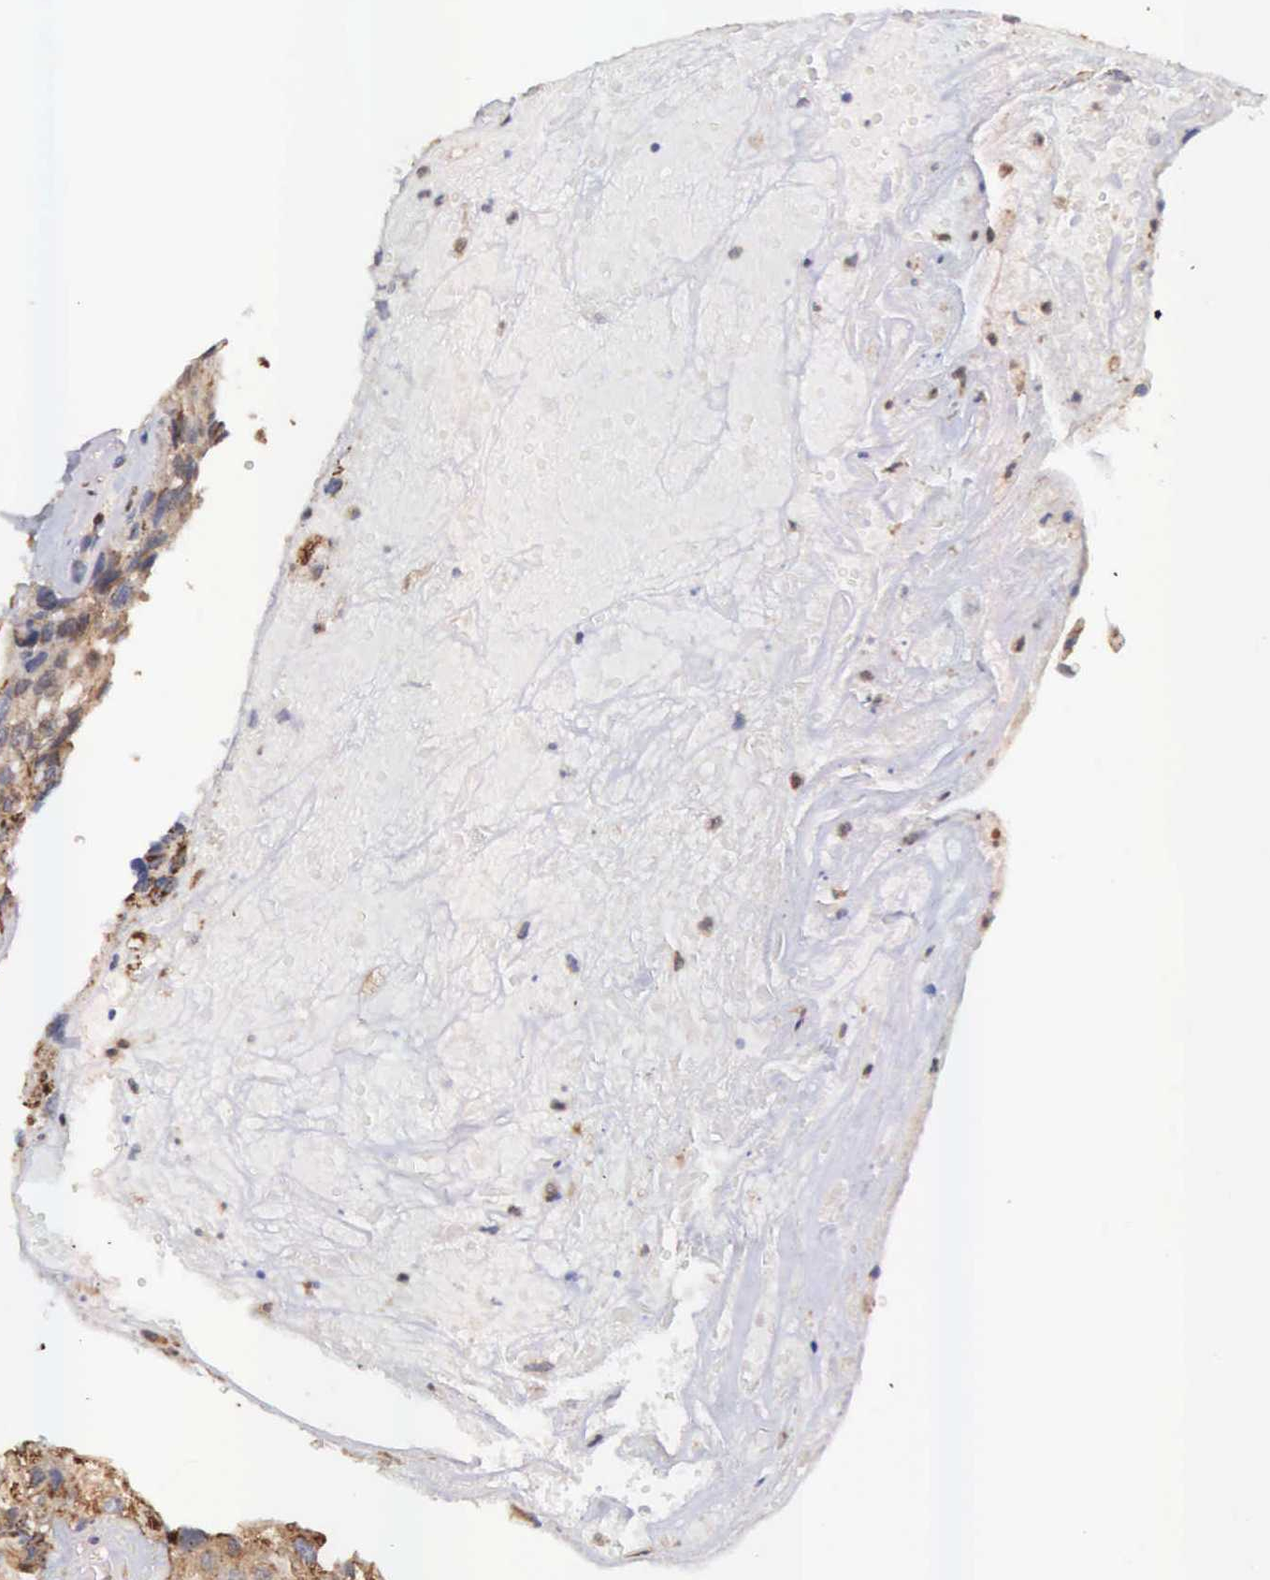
{"staining": {"intensity": "strong", "quantity": ">75%", "location": "cytoplasmic/membranous"}, "tissue": "breast cancer", "cell_type": "Tumor cells", "image_type": "cancer", "snomed": [{"axis": "morphology", "description": "Neoplasm, malignant, NOS"}, {"axis": "topography", "description": "Breast"}], "caption": "Strong cytoplasmic/membranous positivity for a protein is appreciated in approximately >75% of tumor cells of breast malignant neoplasm using immunohistochemistry.", "gene": "DHRS1", "patient": {"sex": "female", "age": 50}}